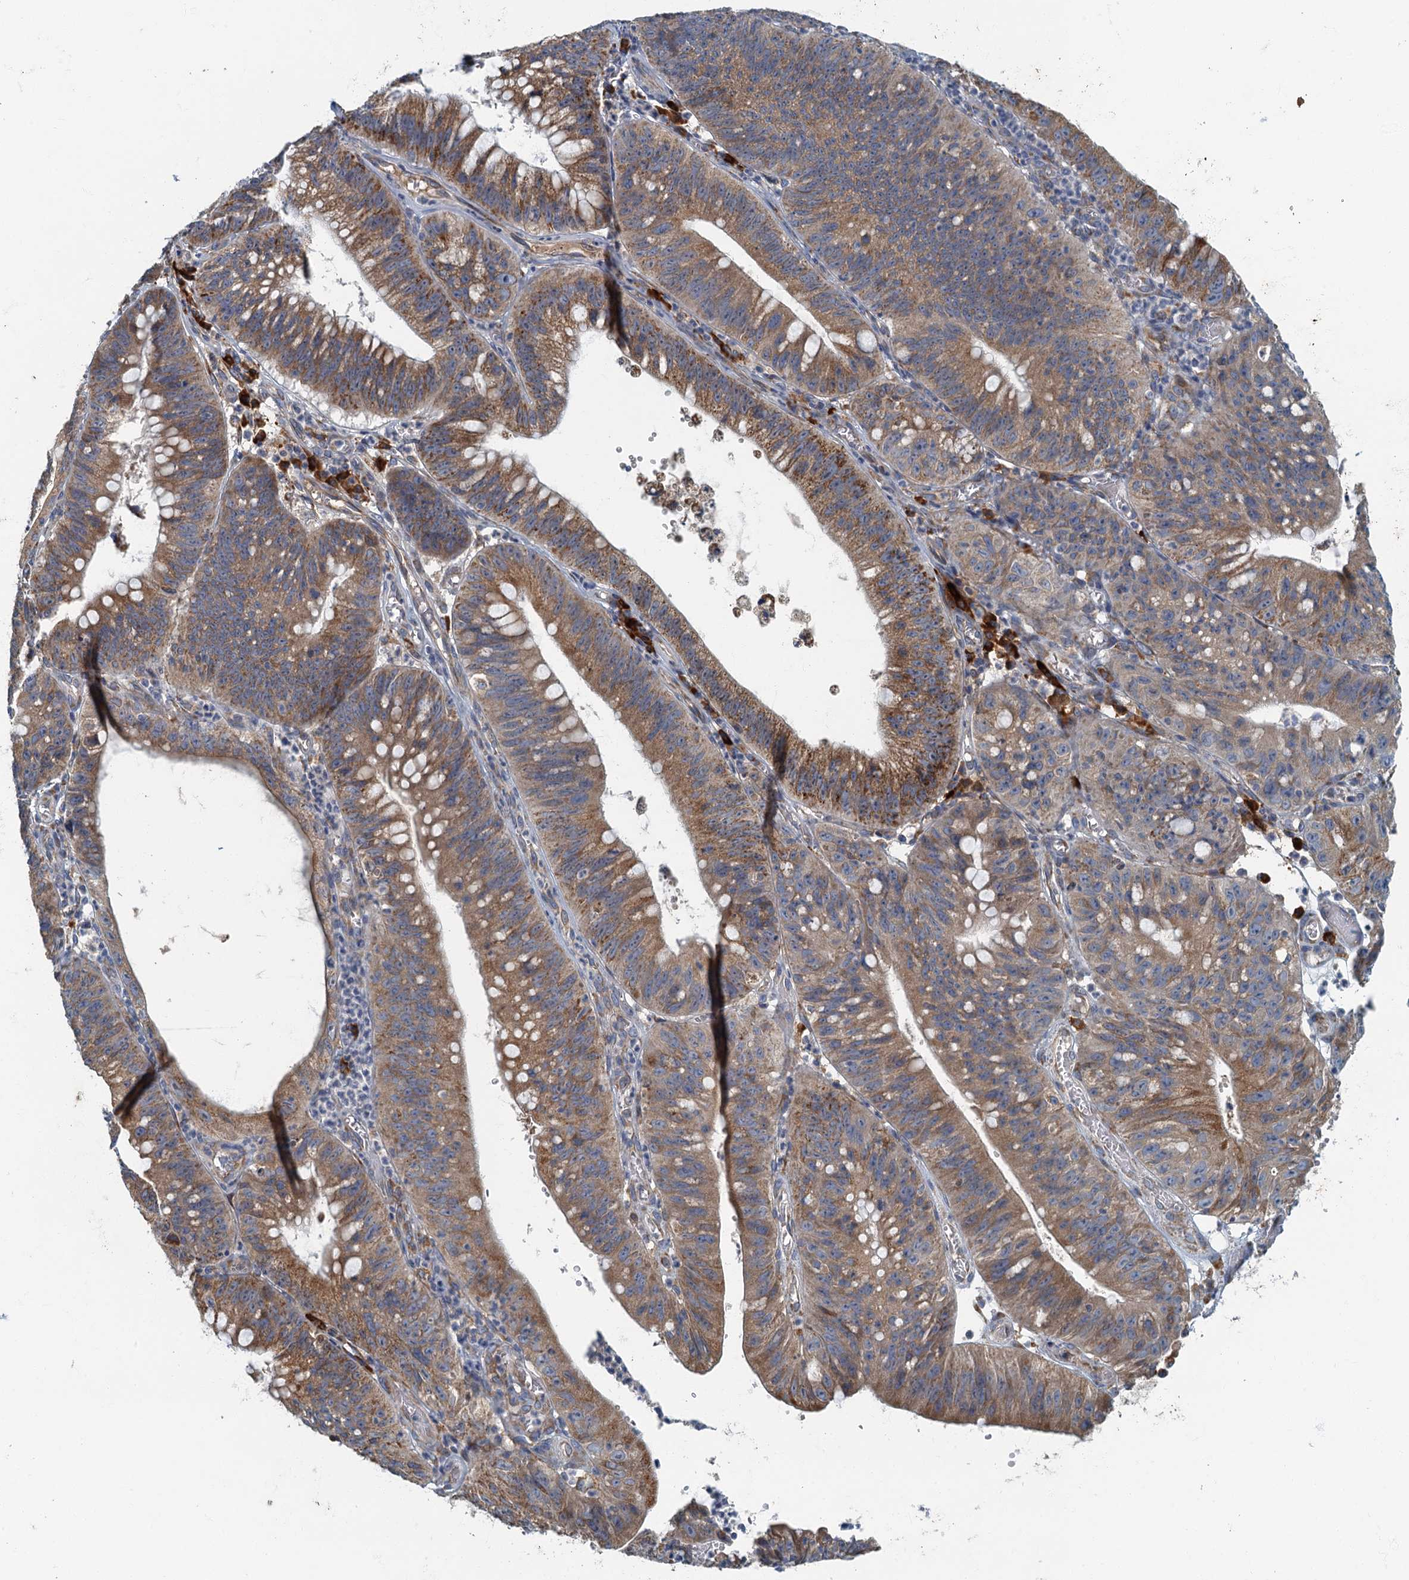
{"staining": {"intensity": "moderate", "quantity": ">75%", "location": "cytoplasmic/membranous"}, "tissue": "stomach cancer", "cell_type": "Tumor cells", "image_type": "cancer", "snomed": [{"axis": "morphology", "description": "Adenocarcinoma, NOS"}, {"axis": "topography", "description": "Stomach"}], "caption": "Brown immunohistochemical staining in adenocarcinoma (stomach) demonstrates moderate cytoplasmic/membranous expression in about >75% of tumor cells.", "gene": "SPDYC", "patient": {"sex": "male", "age": 59}}